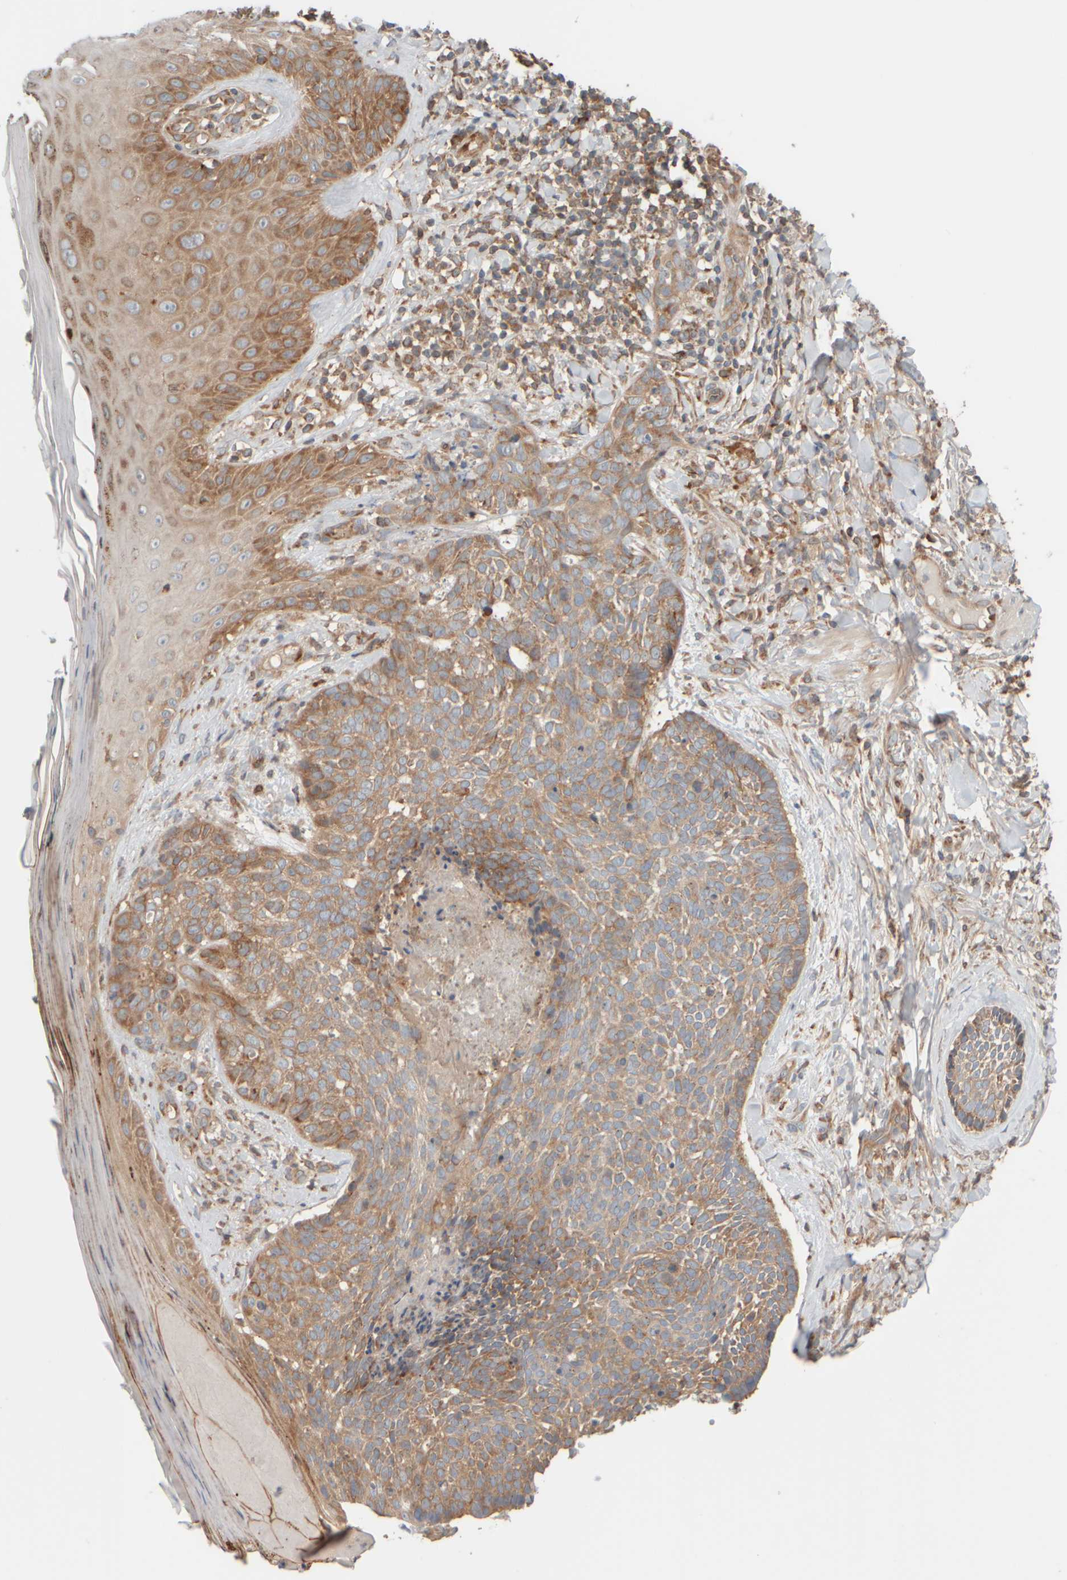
{"staining": {"intensity": "moderate", "quantity": ">75%", "location": "cytoplasmic/membranous"}, "tissue": "skin cancer", "cell_type": "Tumor cells", "image_type": "cancer", "snomed": [{"axis": "morphology", "description": "Normal tissue, NOS"}, {"axis": "morphology", "description": "Basal cell carcinoma"}, {"axis": "topography", "description": "Skin"}], "caption": "The immunohistochemical stain highlights moderate cytoplasmic/membranous positivity in tumor cells of skin cancer tissue.", "gene": "EIF2B3", "patient": {"sex": "male", "age": 67}}